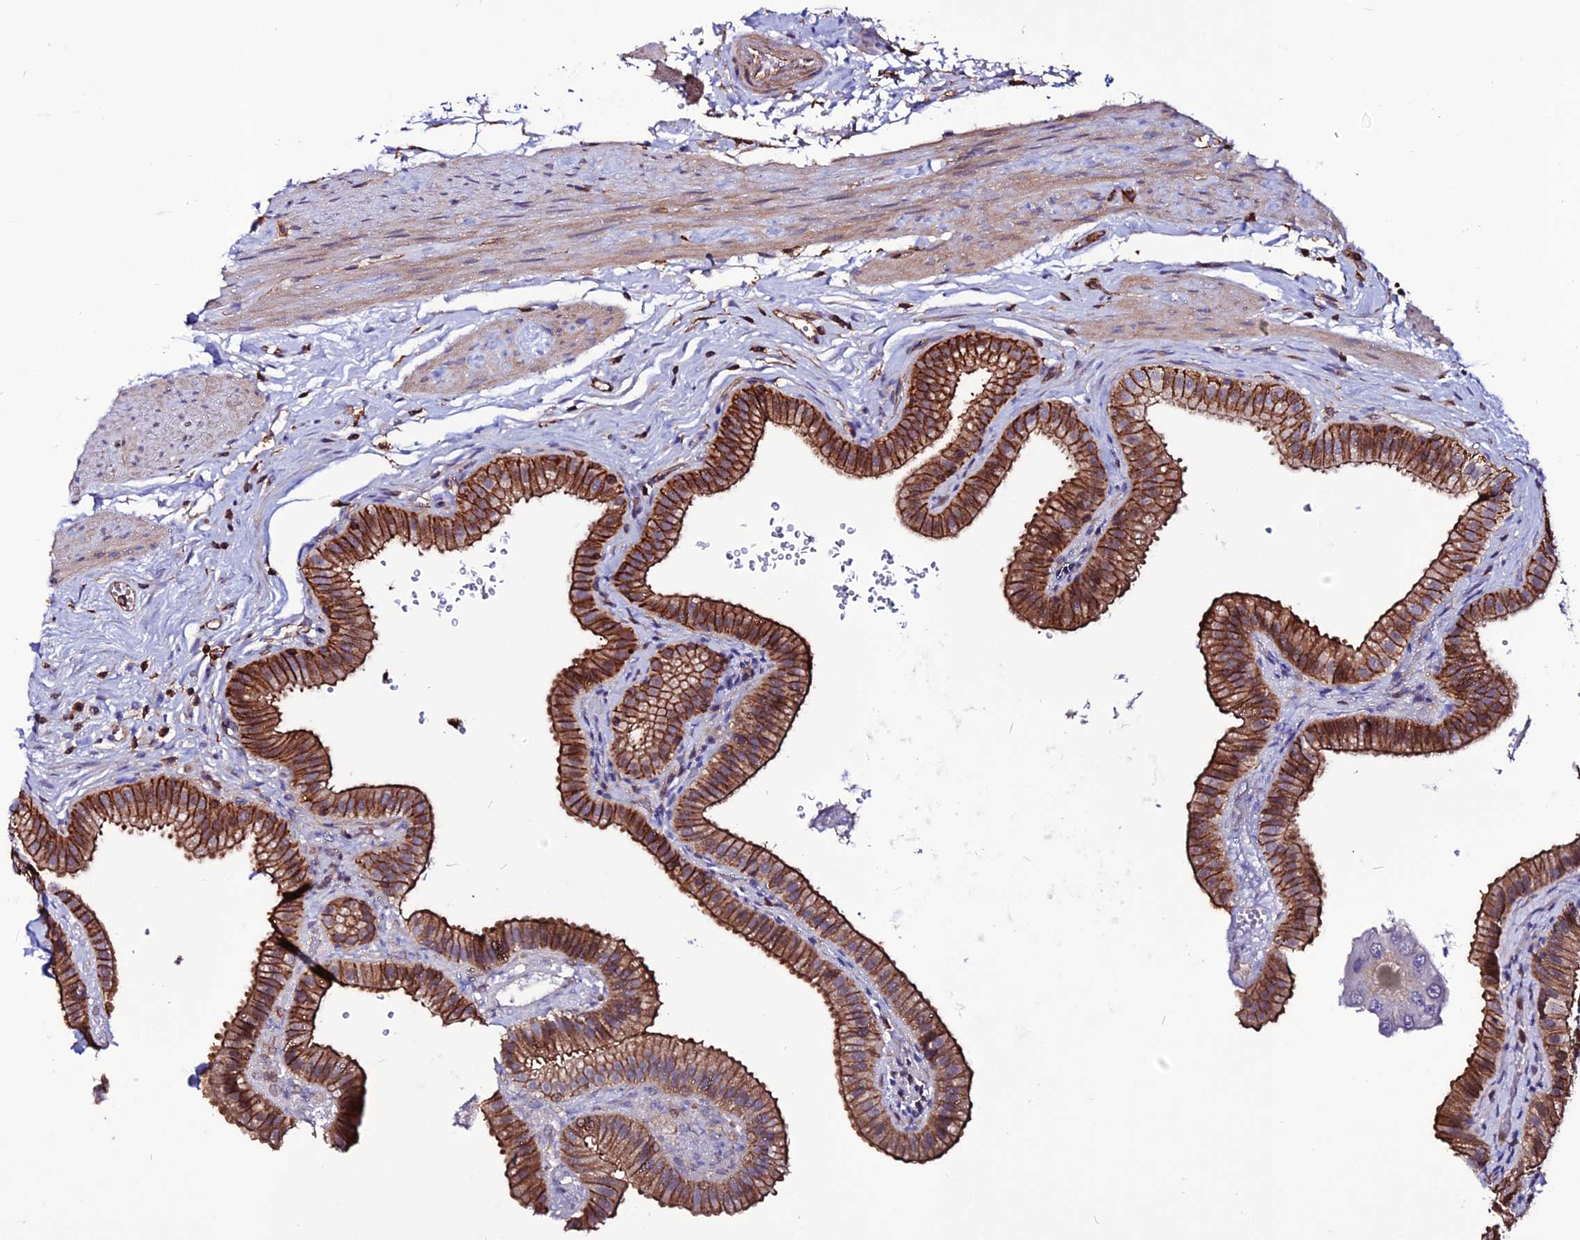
{"staining": {"intensity": "strong", "quantity": ">75%", "location": "cytoplasmic/membranous"}, "tissue": "gallbladder", "cell_type": "Glandular cells", "image_type": "normal", "snomed": [{"axis": "morphology", "description": "Normal tissue, NOS"}, {"axis": "topography", "description": "Gallbladder"}], "caption": "Immunohistochemical staining of normal gallbladder shows strong cytoplasmic/membranous protein staining in about >75% of glandular cells. (DAB = brown stain, brightfield microscopy at high magnification).", "gene": "USP17L10", "patient": {"sex": "female", "age": 61}}